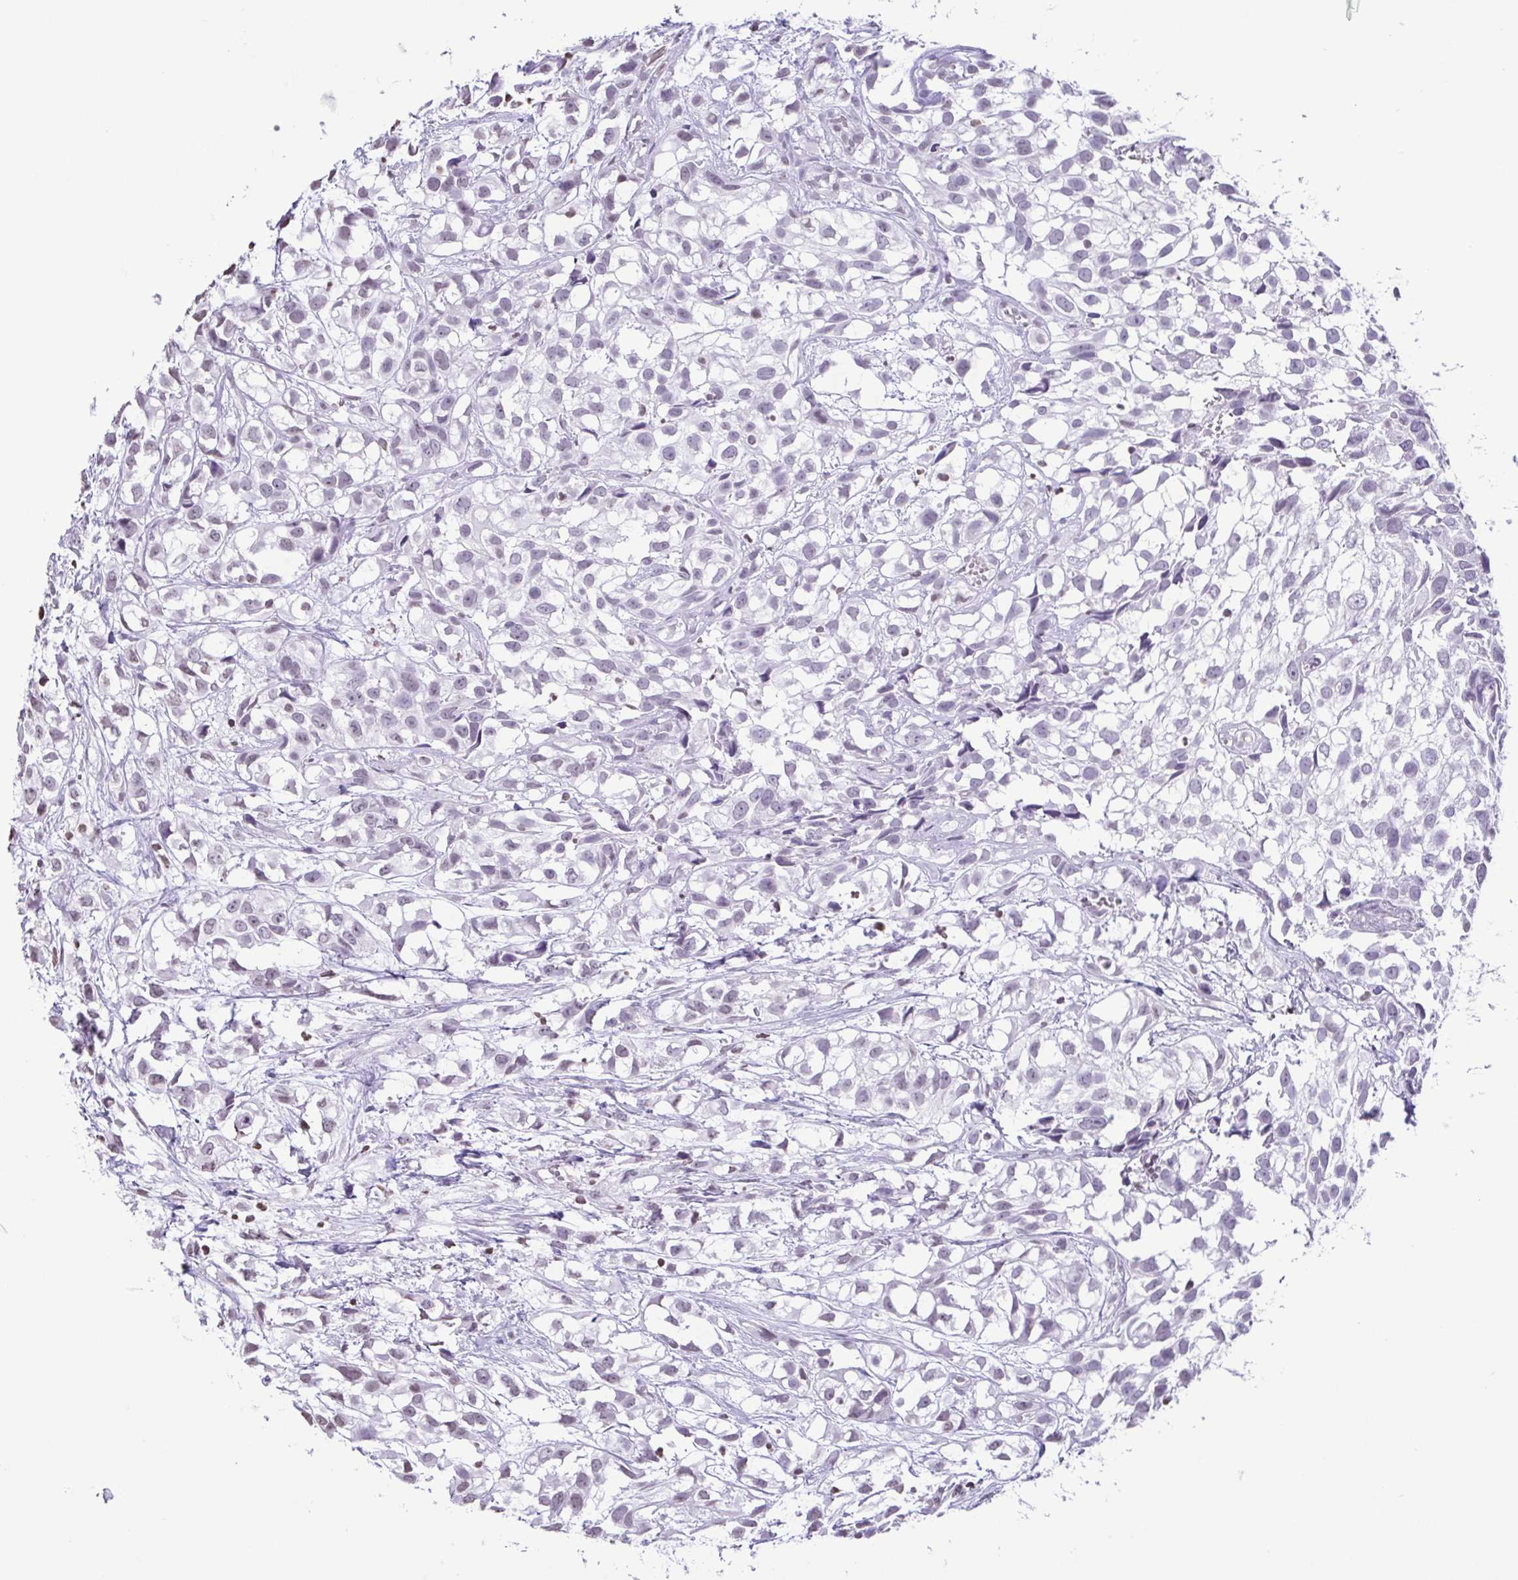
{"staining": {"intensity": "negative", "quantity": "none", "location": "none"}, "tissue": "urothelial cancer", "cell_type": "Tumor cells", "image_type": "cancer", "snomed": [{"axis": "morphology", "description": "Urothelial carcinoma, High grade"}, {"axis": "topography", "description": "Urinary bladder"}], "caption": "Urothelial cancer stained for a protein using immunohistochemistry exhibits no staining tumor cells.", "gene": "VCY1B", "patient": {"sex": "male", "age": 56}}